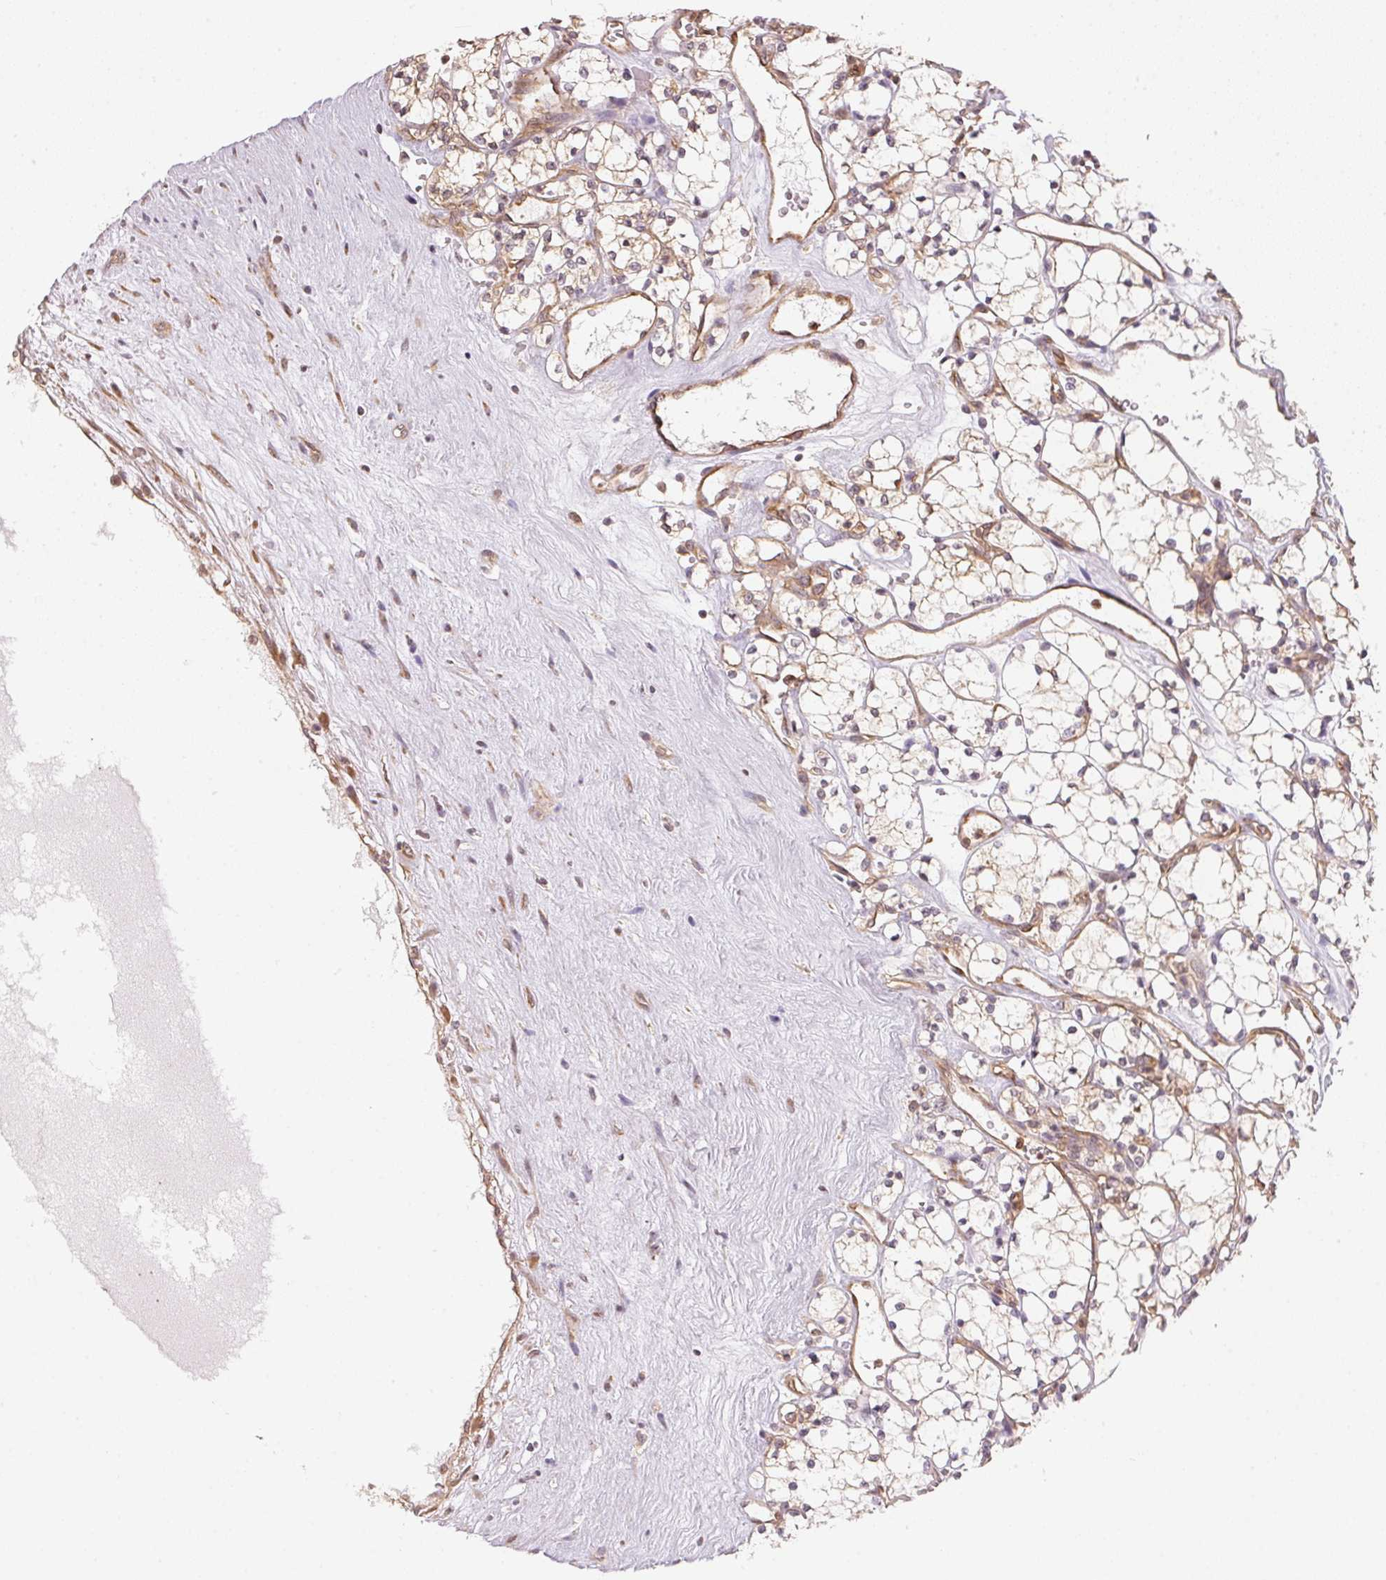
{"staining": {"intensity": "weak", "quantity": "<25%", "location": "cytoplasmic/membranous"}, "tissue": "renal cancer", "cell_type": "Tumor cells", "image_type": "cancer", "snomed": [{"axis": "morphology", "description": "Adenocarcinoma, NOS"}, {"axis": "topography", "description": "Kidney"}], "caption": "Immunohistochemistry (IHC) micrograph of human renal adenocarcinoma stained for a protein (brown), which exhibits no staining in tumor cells. Nuclei are stained in blue.", "gene": "STRN4", "patient": {"sex": "female", "age": 69}}